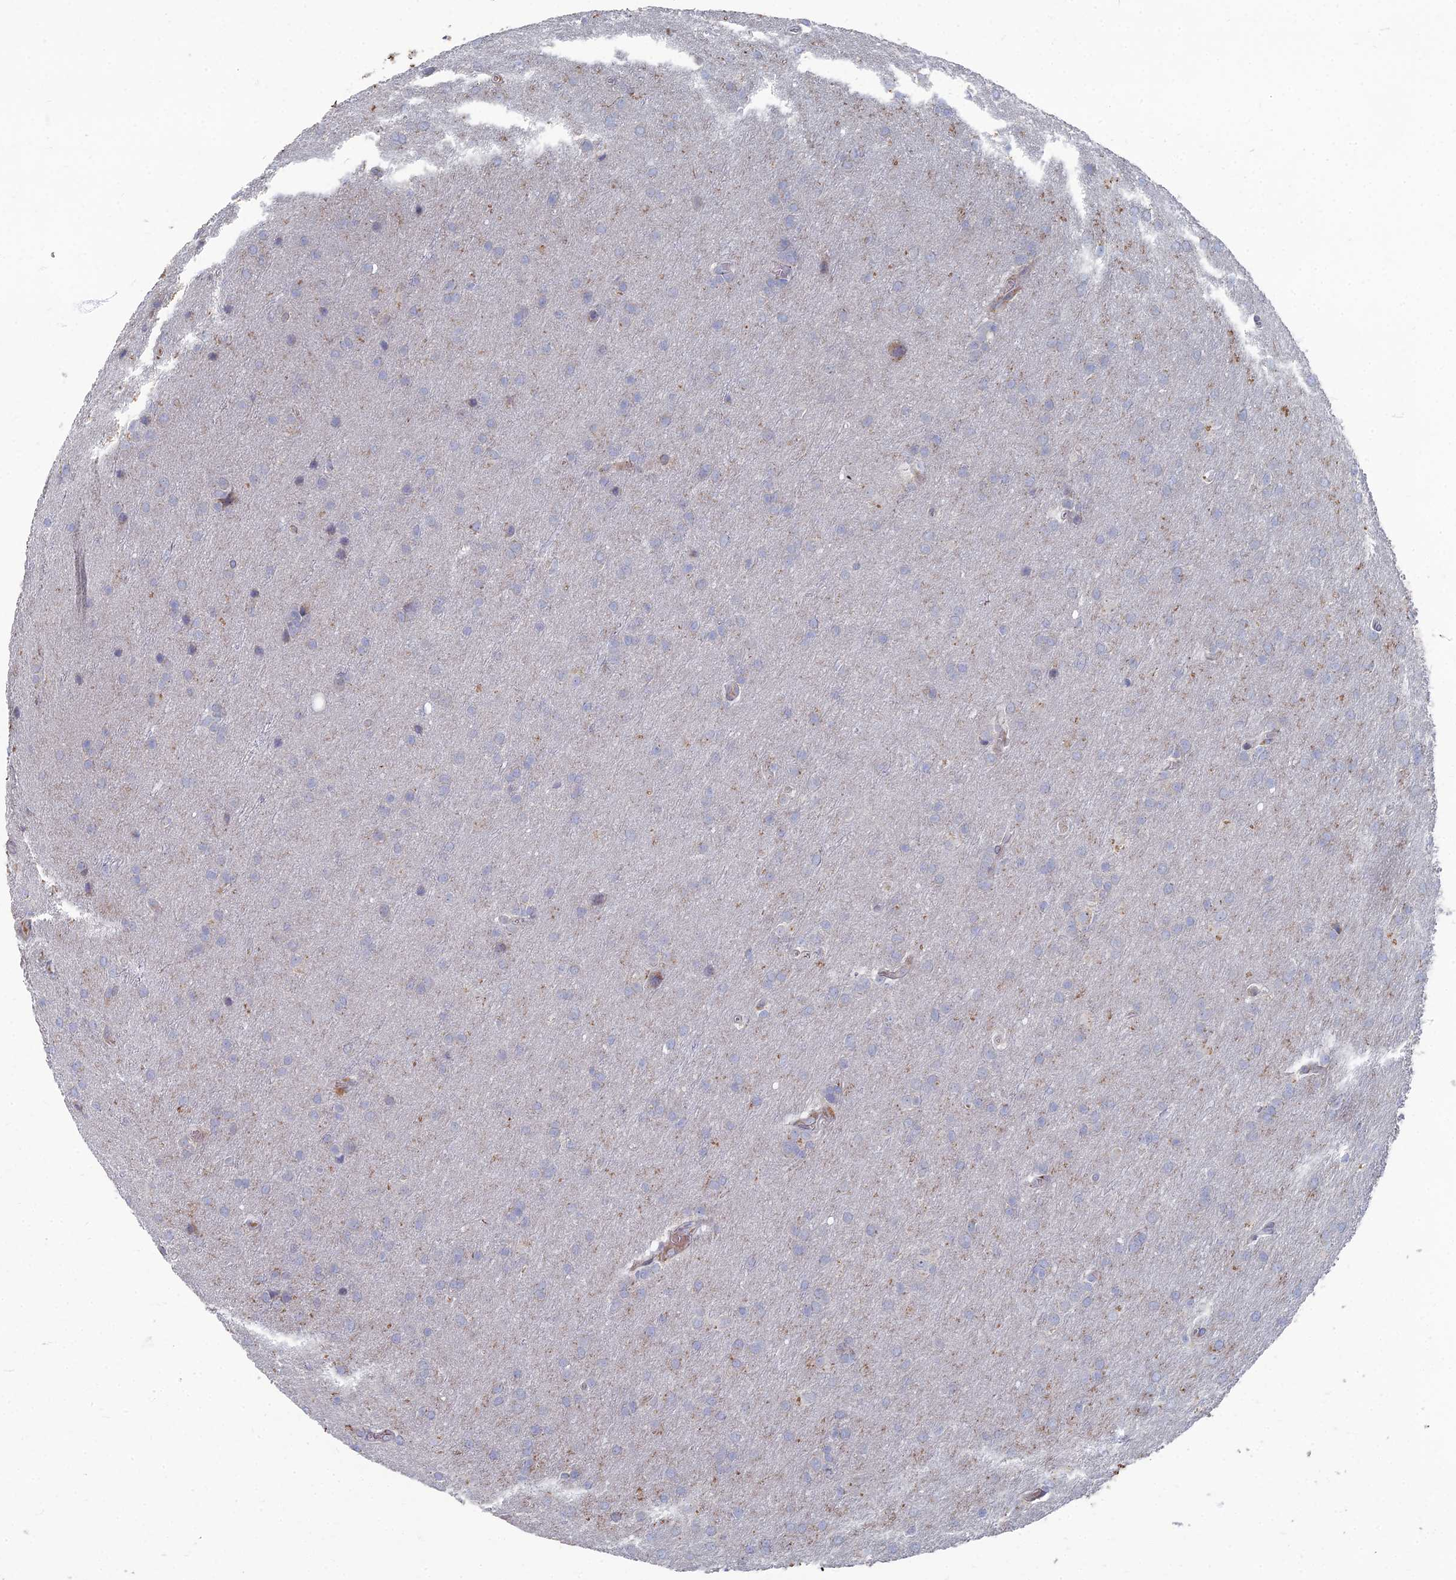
{"staining": {"intensity": "negative", "quantity": "none", "location": "none"}, "tissue": "glioma", "cell_type": "Tumor cells", "image_type": "cancer", "snomed": [{"axis": "morphology", "description": "Glioma, malignant, Low grade"}, {"axis": "topography", "description": "Brain"}], "caption": "Tumor cells are negative for protein expression in human malignant glioma (low-grade).", "gene": "TMEM128", "patient": {"sex": "female", "age": 32}}